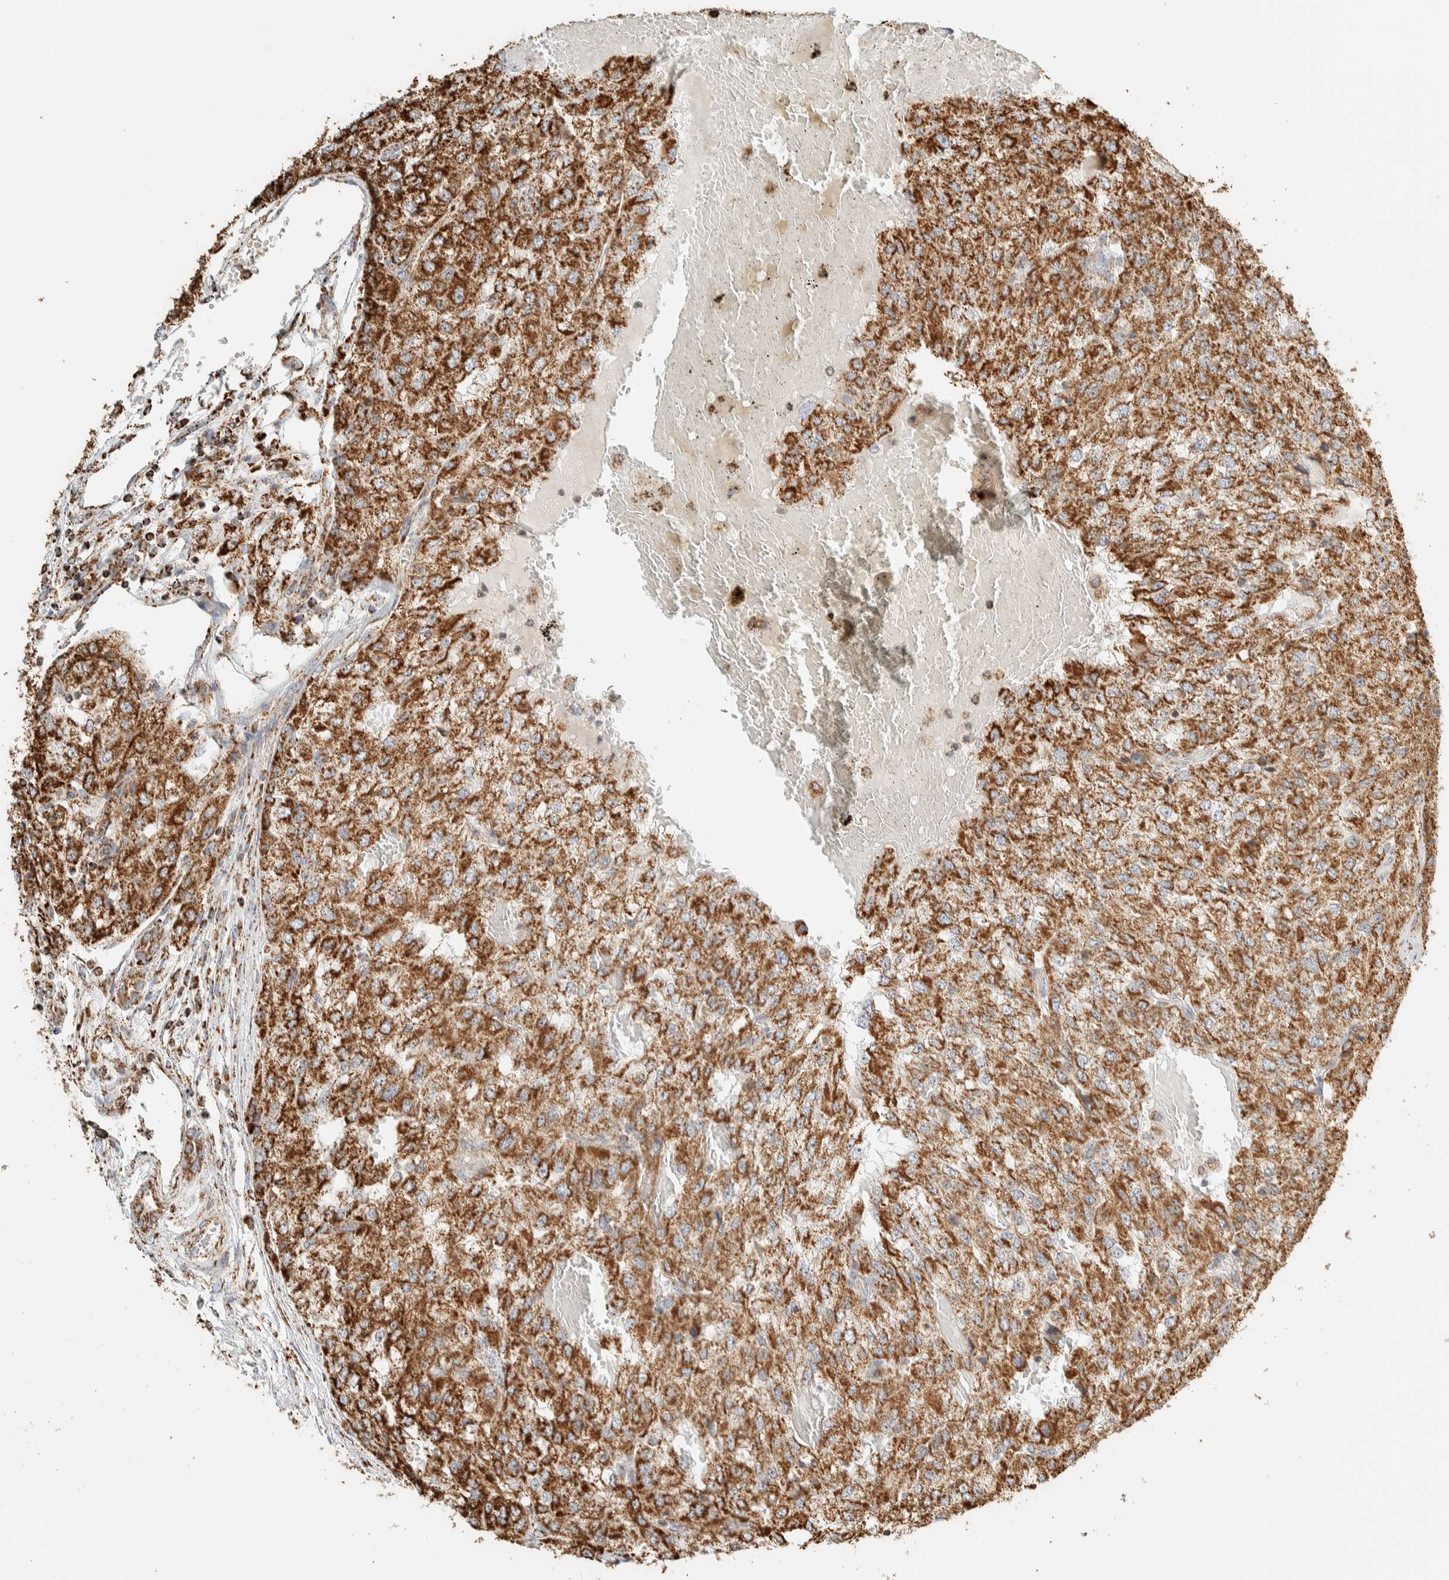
{"staining": {"intensity": "strong", "quantity": ">75%", "location": "cytoplasmic/membranous"}, "tissue": "renal cancer", "cell_type": "Tumor cells", "image_type": "cancer", "snomed": [{"axis": "morphology", "description": "Adenocarcinoma, NOS"}, {"axis": "topography", "description": "Kidney"}], "caption": "Renal adenocarcinoma stained with a protein marker shows strong staining in tumor cells.", "gene": "ZNF454", "patient": {"sex": "female", "age": 54}}